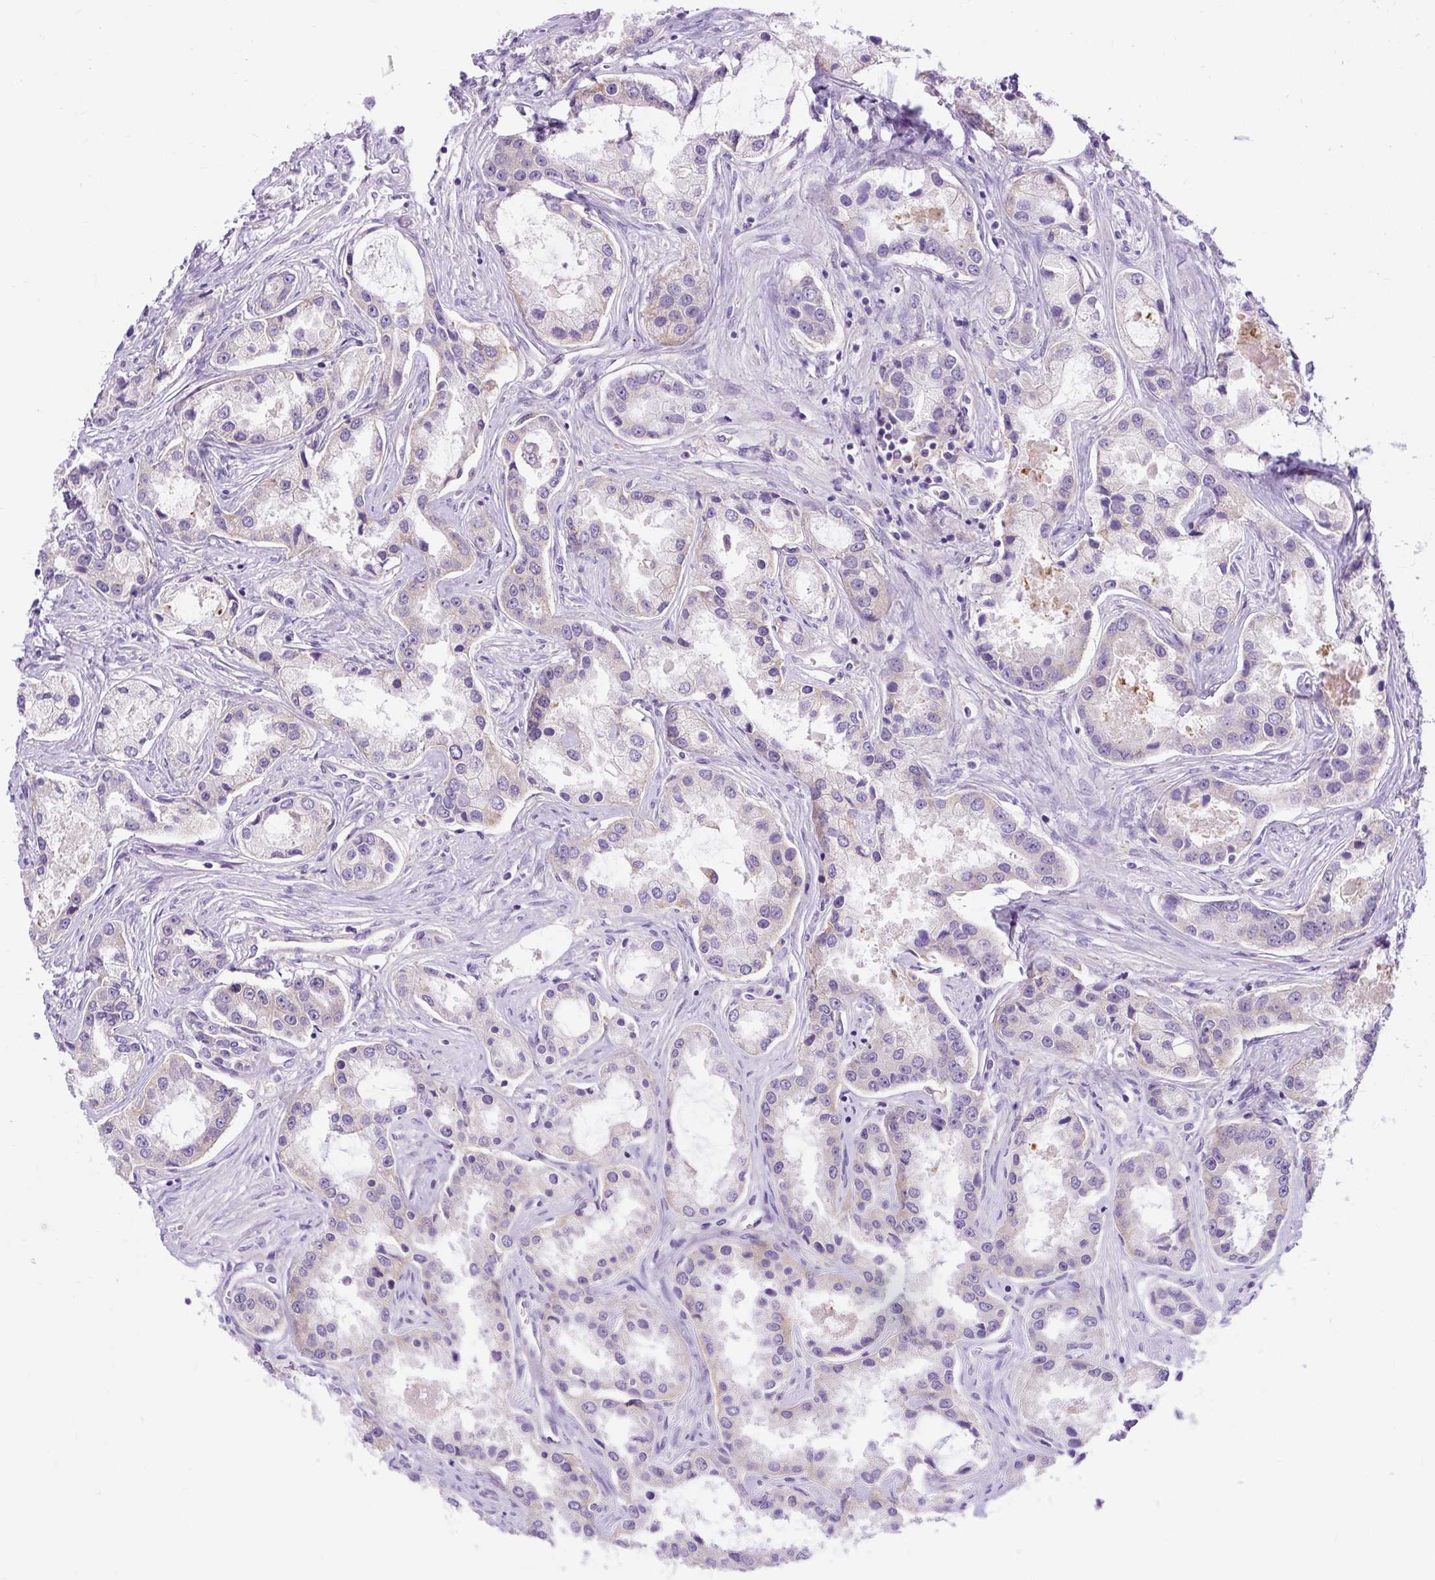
{"staining": {"intensity": "negative", "quantity": "none", "location": "none"}, "tissue": "prostate cancer", "cell_type": "Tumor cells", "image_type": "cancer", "snomed": [{"axis": "morphology", "description": "Adenocarcinoma, Low grade"}, {"axis": "topography", "description": "Prostate"}], "caption": "Tumor cells are negative for protein expression in human prostate cancer. (DAB immunohistochemistry, high magnification).", "gene": "OR4K15", "patient": {"sex": "male", "age": 68}}